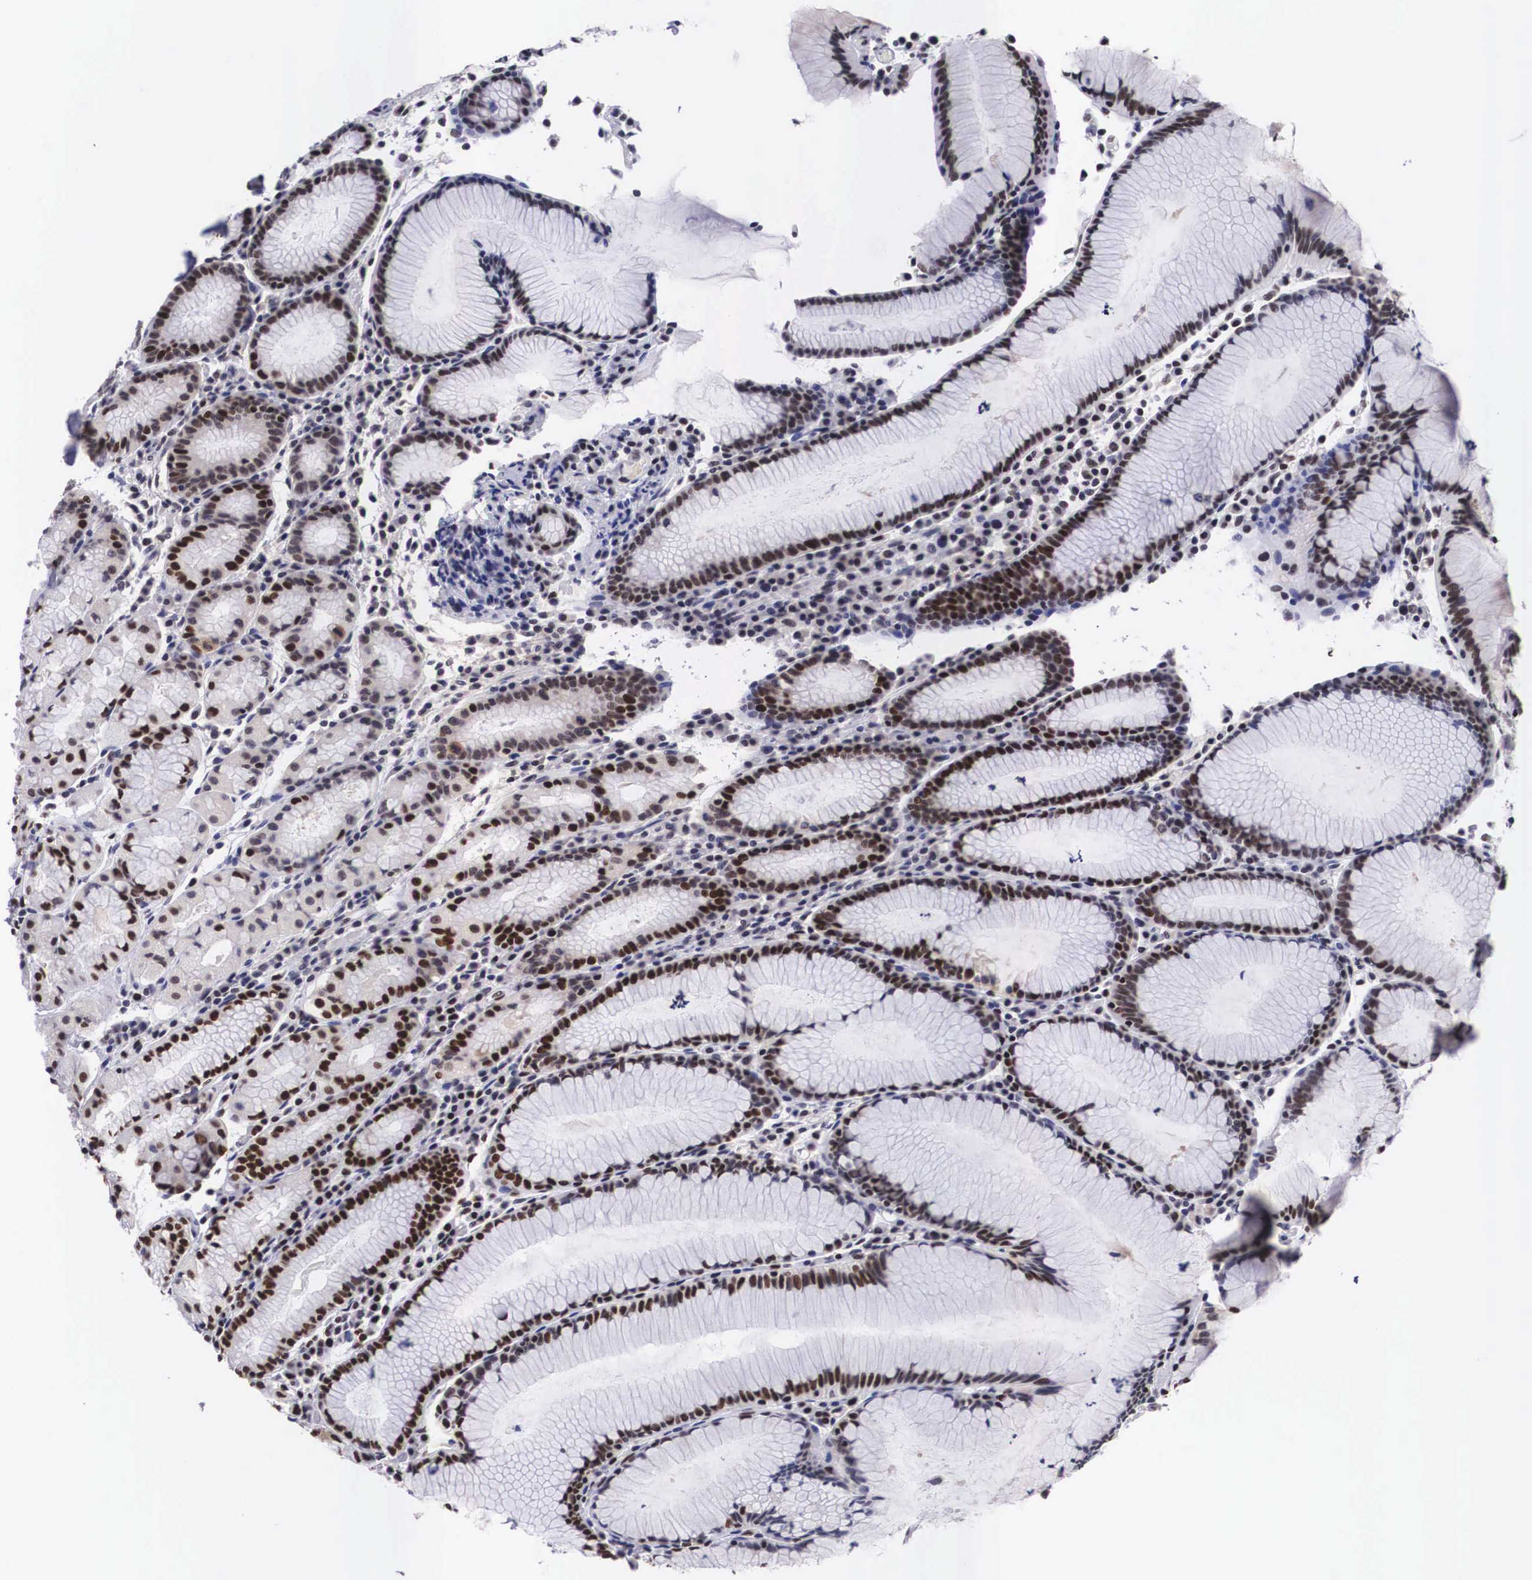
{"staining": {"intensity": "strong", "quantity": ">75%", "location": "nuclear"}, "tissue": "stomach", "cell_type": "Glandular cells", "image_type": "normal", "snomed": [{"axis": "morphology", "description": "Normal tissue, NOS"}, {"axis": "topography", "description": "Stomach, lower"}], "caption": "About >75% of glandular cells in benign human stomach show strong nuclear protein positivity as visualized by brown immunohistochemical staining.", "gene": "SF3A1", "patient": {"sex": "female", "age": 43}}